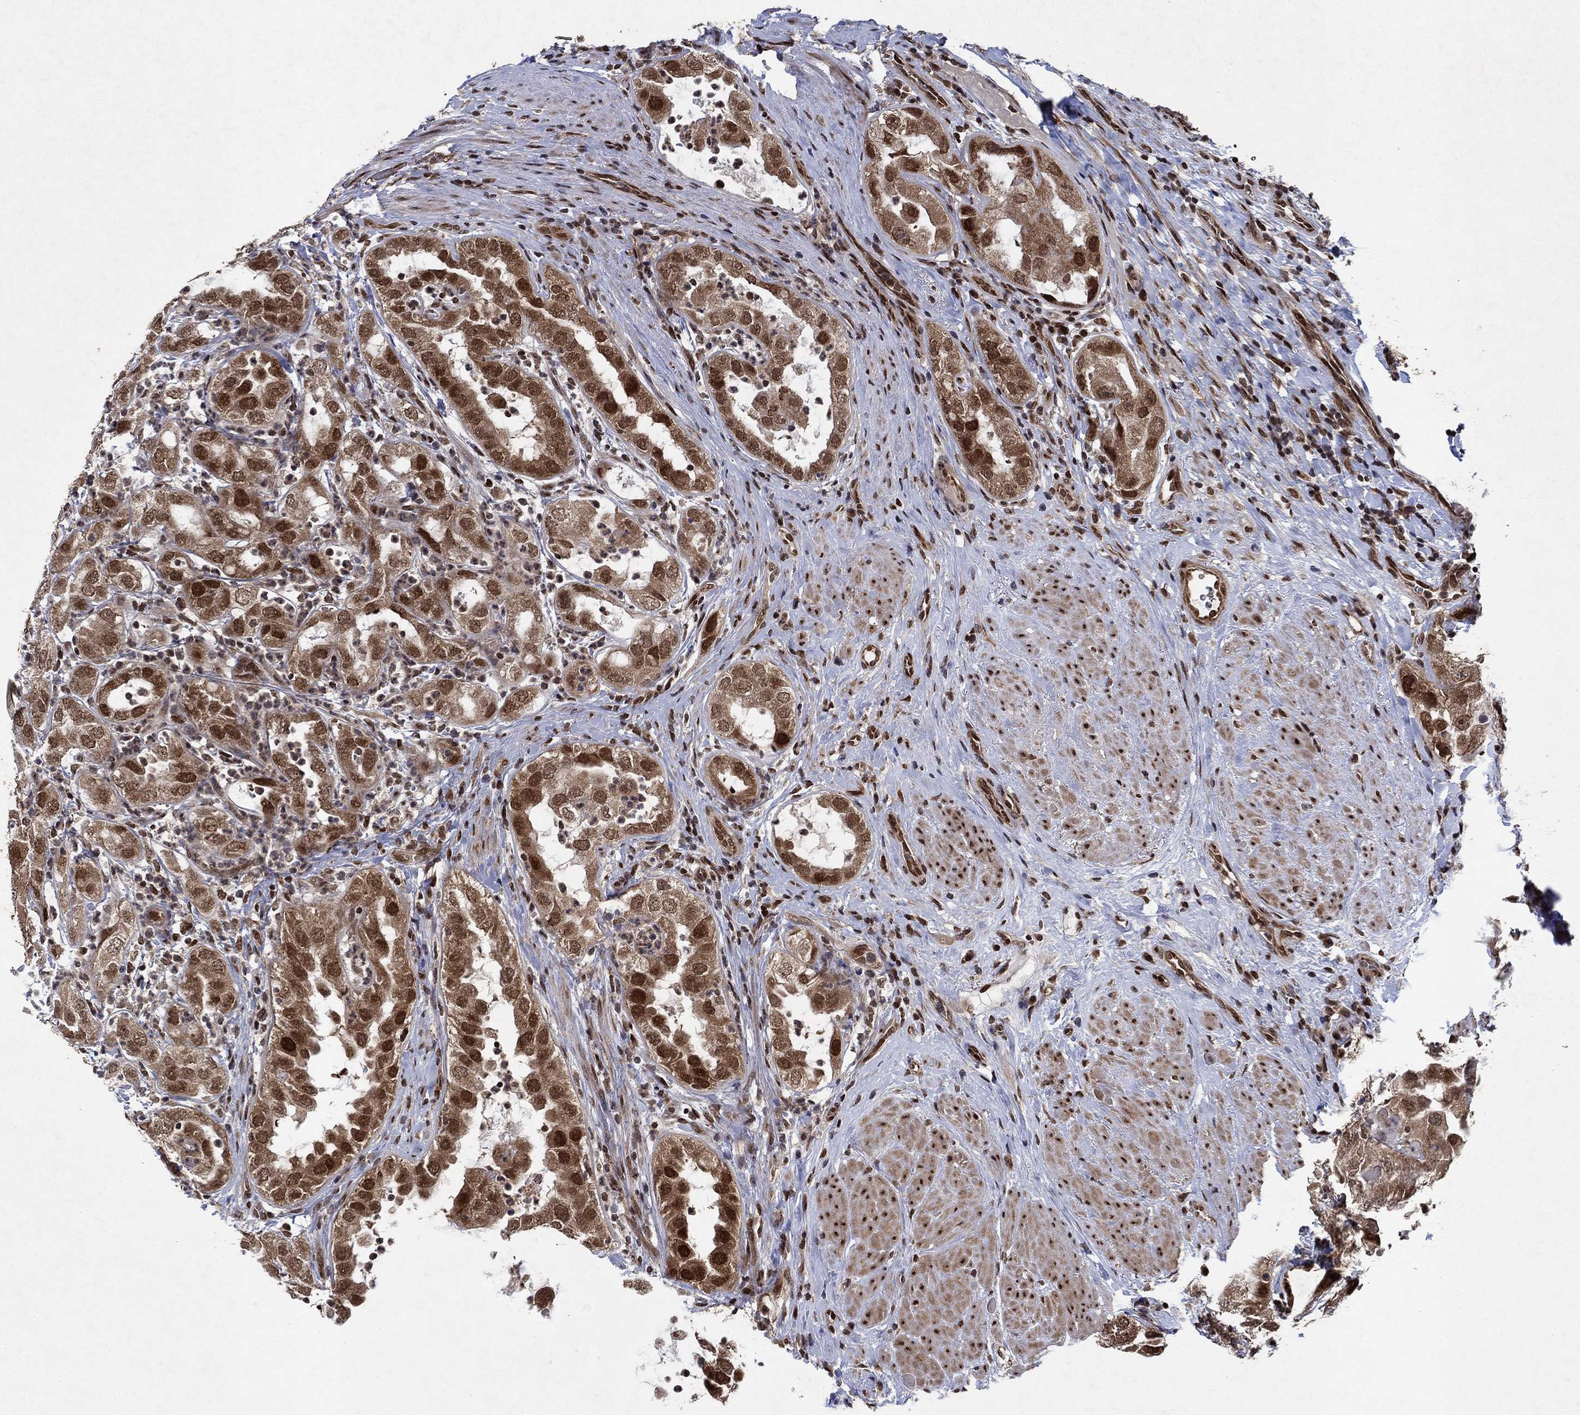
{"staining": {"intensity": "strong", "quantity": "25%-75%", "location": "cytoplasmic/membranous,nuclear"}, "tissue": "urothelial cancer", "cell_type": "Tumor cells", "image_type": "cancer", "snomed": [{"axis": "morphology", "description": "Urothelial carcinoma, High grade"}, {"axis": "topography", "description": "Urinary bladder"}], "caption": "Urothelial carcinoma (high-grade) tissue exhibits strong cytoplasmic/membranous and nuclear staining in approximately 25%-75% of tumor cells", "gene": "PRICKLE4", "patient": {"sex": "female", "age": 41}}